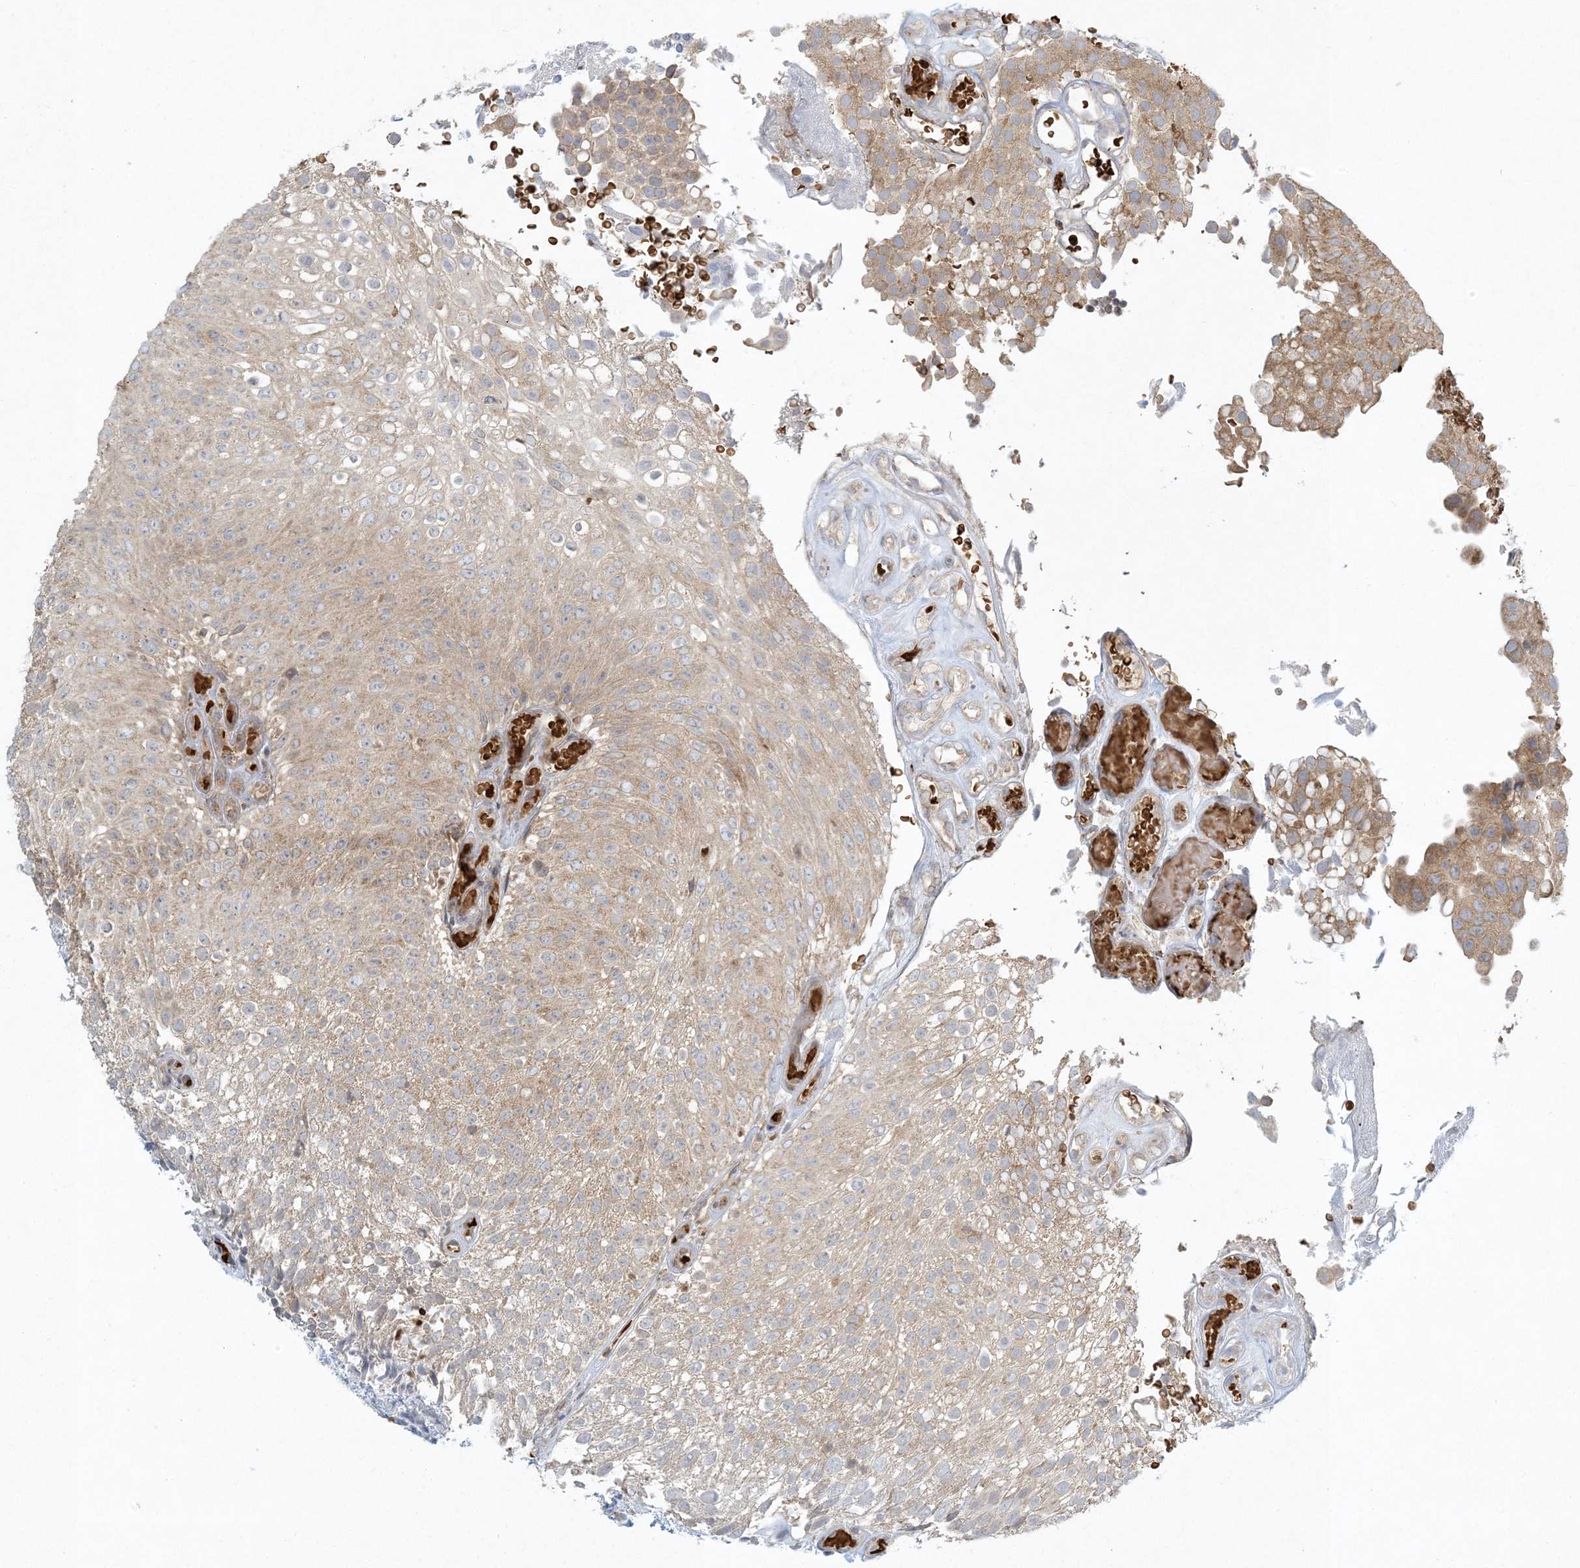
{"staining": {"intensity": "weak", "quantity": ">75%", "location": "cytoplasmic/membranous"}, "tissue": "urothelial cancer", "cell_type": "Tumor cells", "image_type": "cancer", "snomed": [{"axis": "morphology", "description": "Urothelial carcinoma, Low grade"}, {"axis": "topography", "description": "Urinary bladder"}], "caption": "Tumor cells demonstrate low levels of weak cytoplasmic/membranous positivity in approximately >75% of cells in low-grade urothelial carcinoma. The staining is performed using DAB (3,3'-diaminobenzidine) brown chromogen to label protein expression. The nuclei are counter-stained blue using hematoxylin.", "gene": "CTDNEP1", "patient": {"sex": "male", "age": 78}}